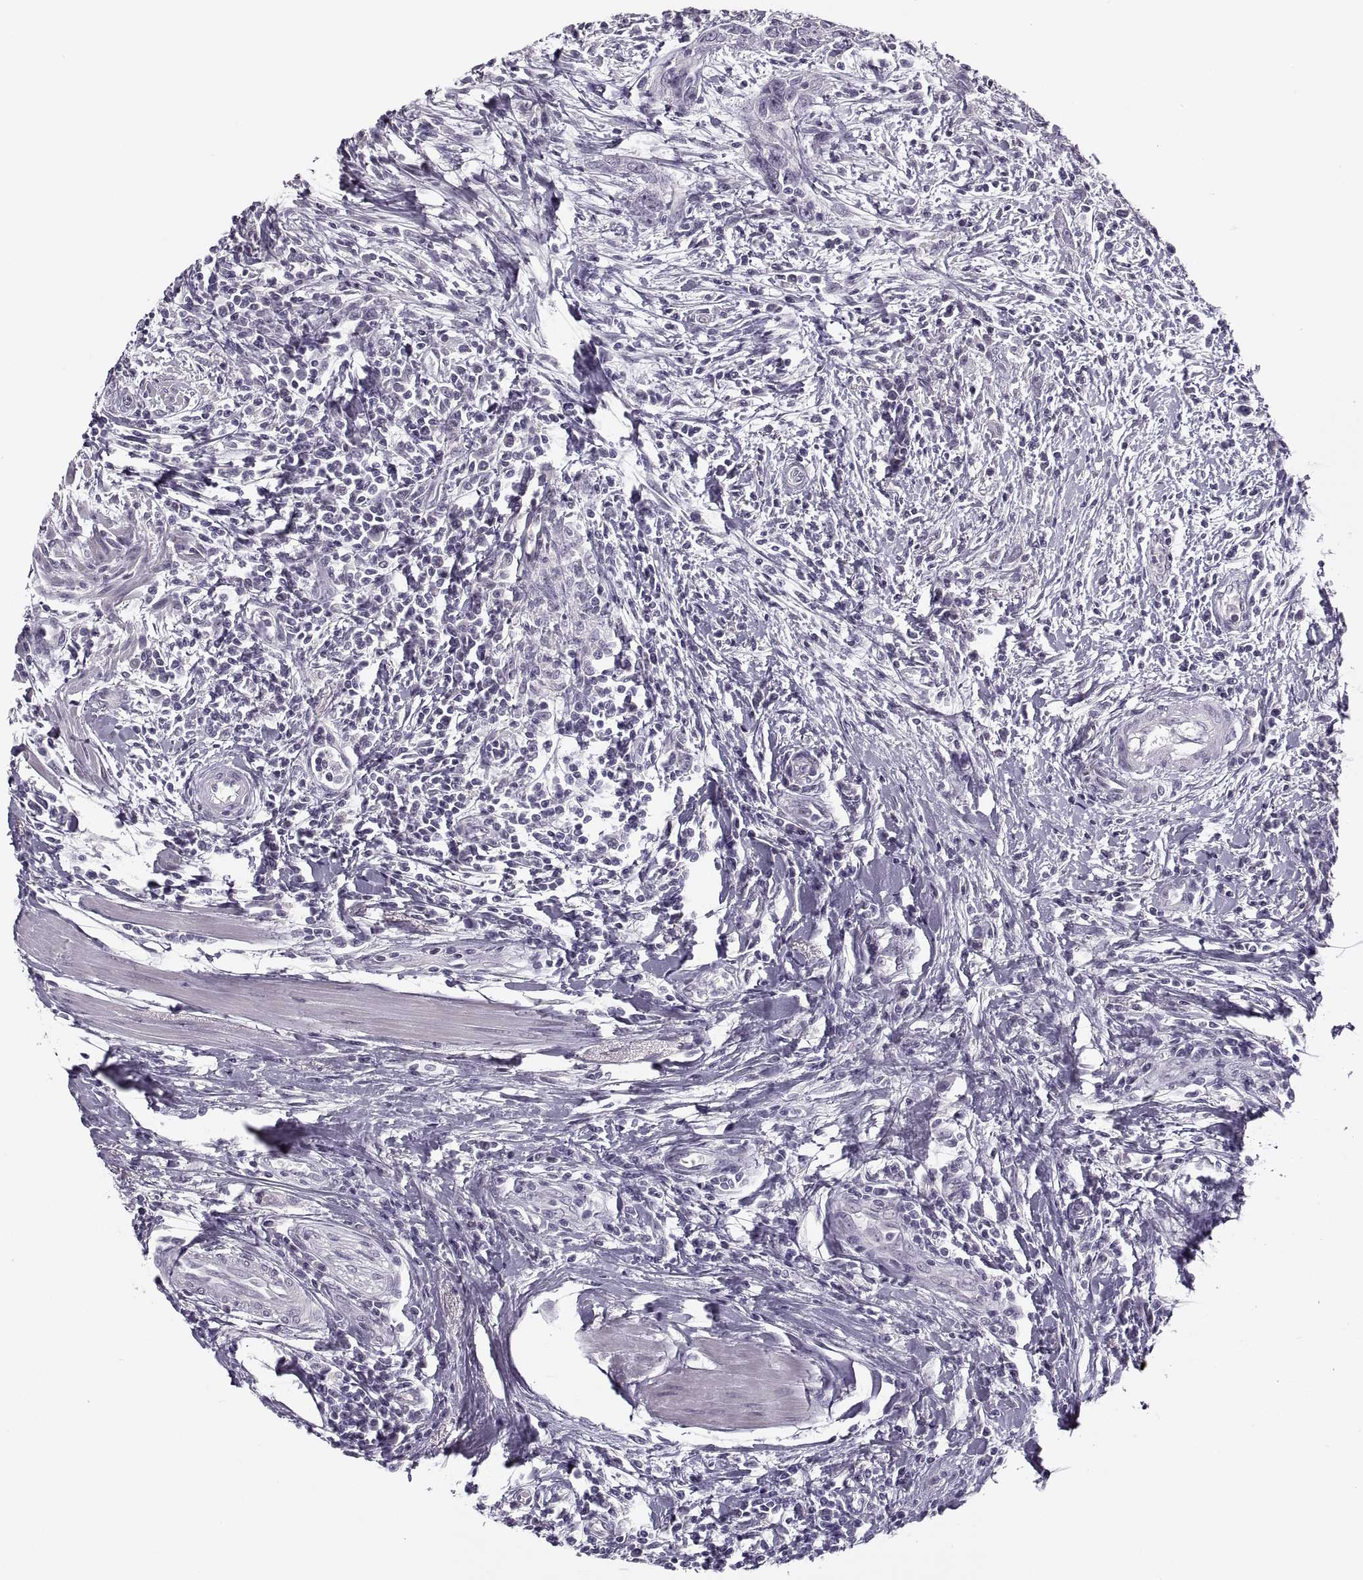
{"staining": {"intensity": "negative", "quantity": "none", "location": "none"}, "tissue": "urothelial cancer", "cell_type": "Tumor cells", "image_type": "cancer", "snomed": [{"axis": "morphology", "description": "Urothelial carcinoma, High grade"}, {"axis": "topography", "description": "Urinary bladder"}], "caption": "Protein analysis of urothelial cancer reveals no significant expression in tumor cells.", "gene": "PAGE5", "patient": {"sex": "male", "age": 83}}